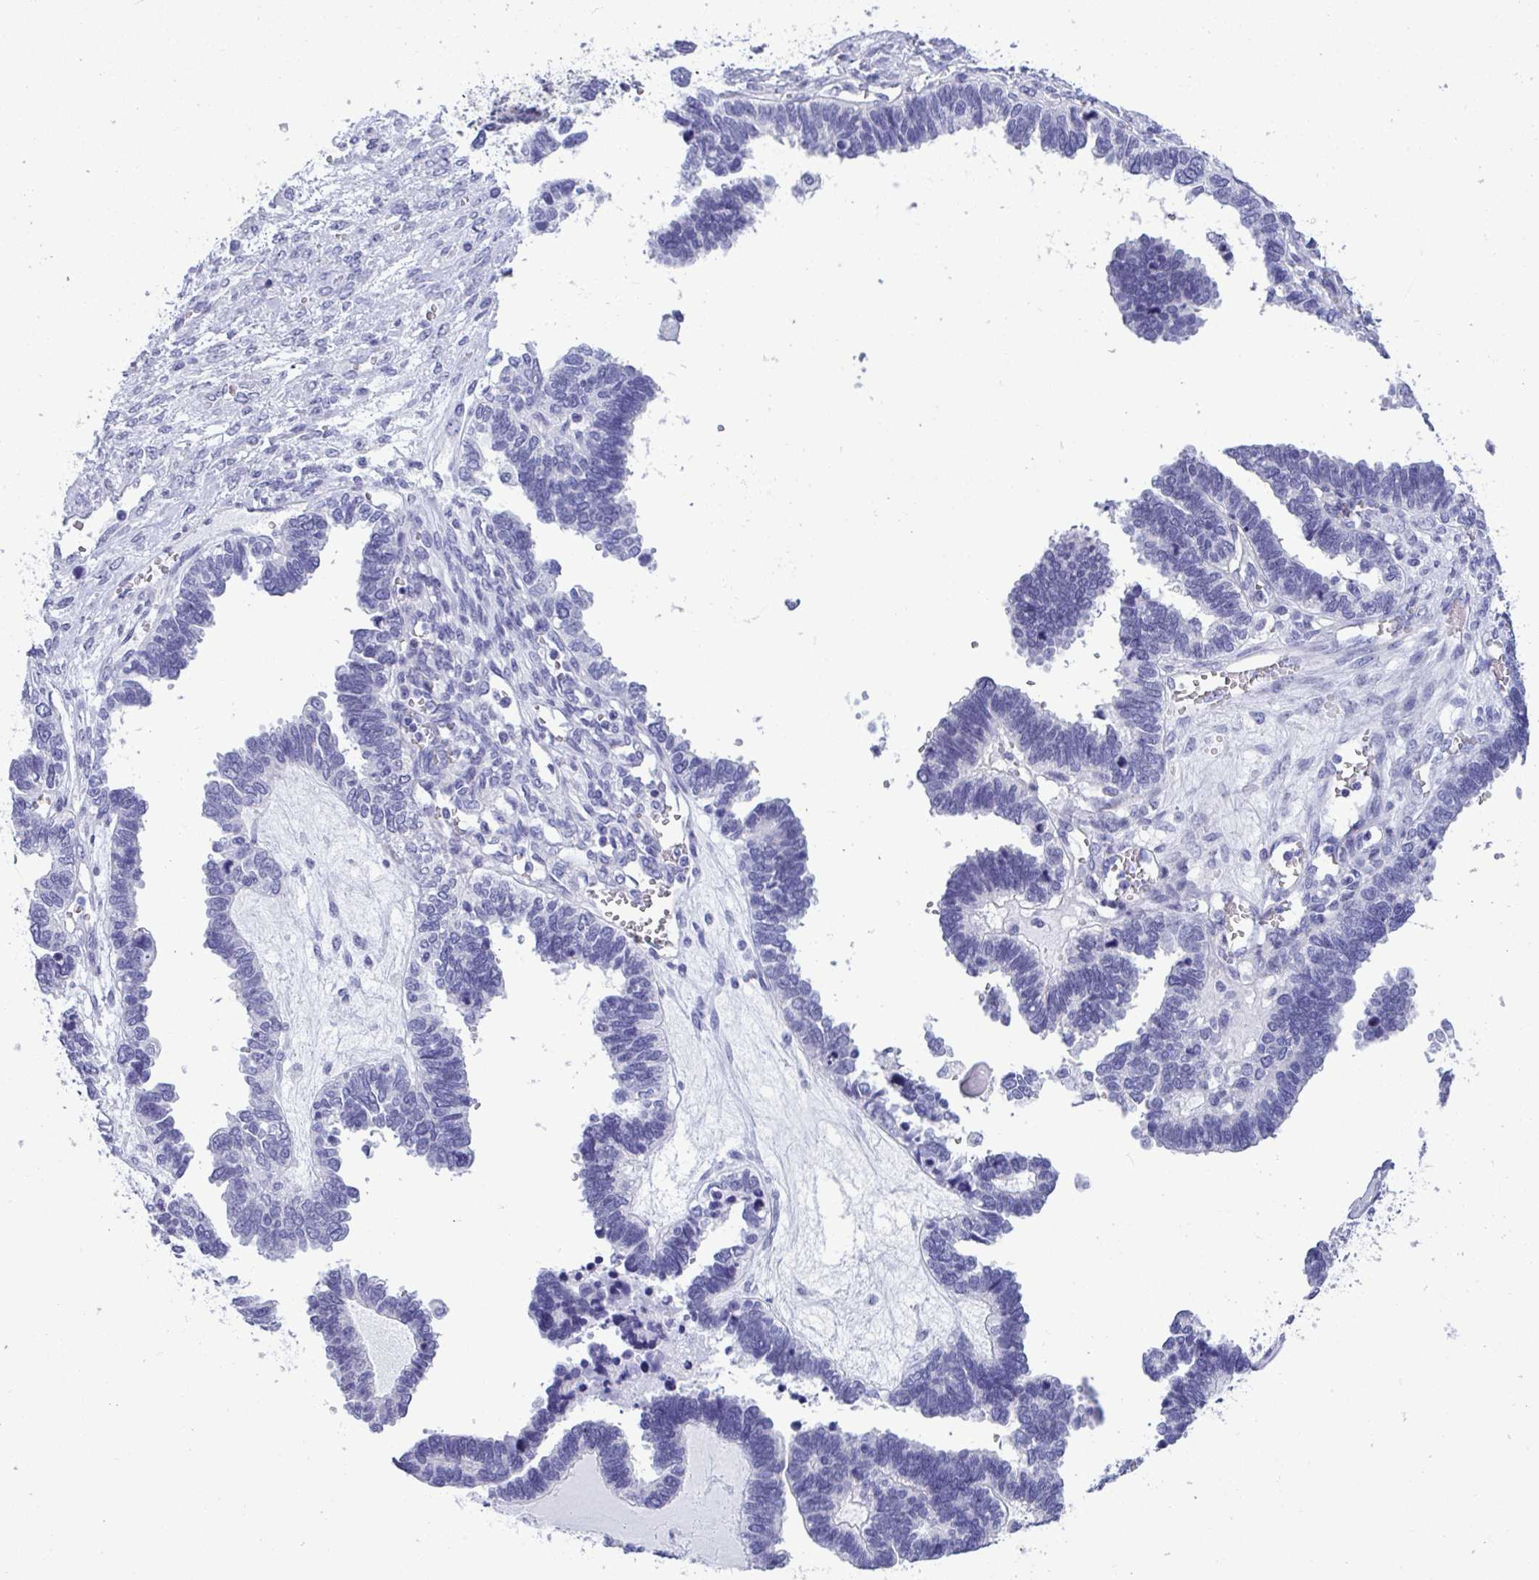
{"staining": {"intensity": "negative", "quantity": "none", "location": "none"}, "tissue": "ovarian cancer", "cell_type": "Tumor cells", "image_type": "cancer", "snomed": [{"axis": "morphology", "description": "Cystadenocarcinoma, serous, NOS"}, {"axis": "topography", "description": "Ovary"}], "caption": "Immunohistochemical staining of ovarian cancer (serous cystadenocarcinoma) demonstrates no significant expression in tumor cells.", "gene": "YBX2", "patient": {"sex": "female", "age": 51}}